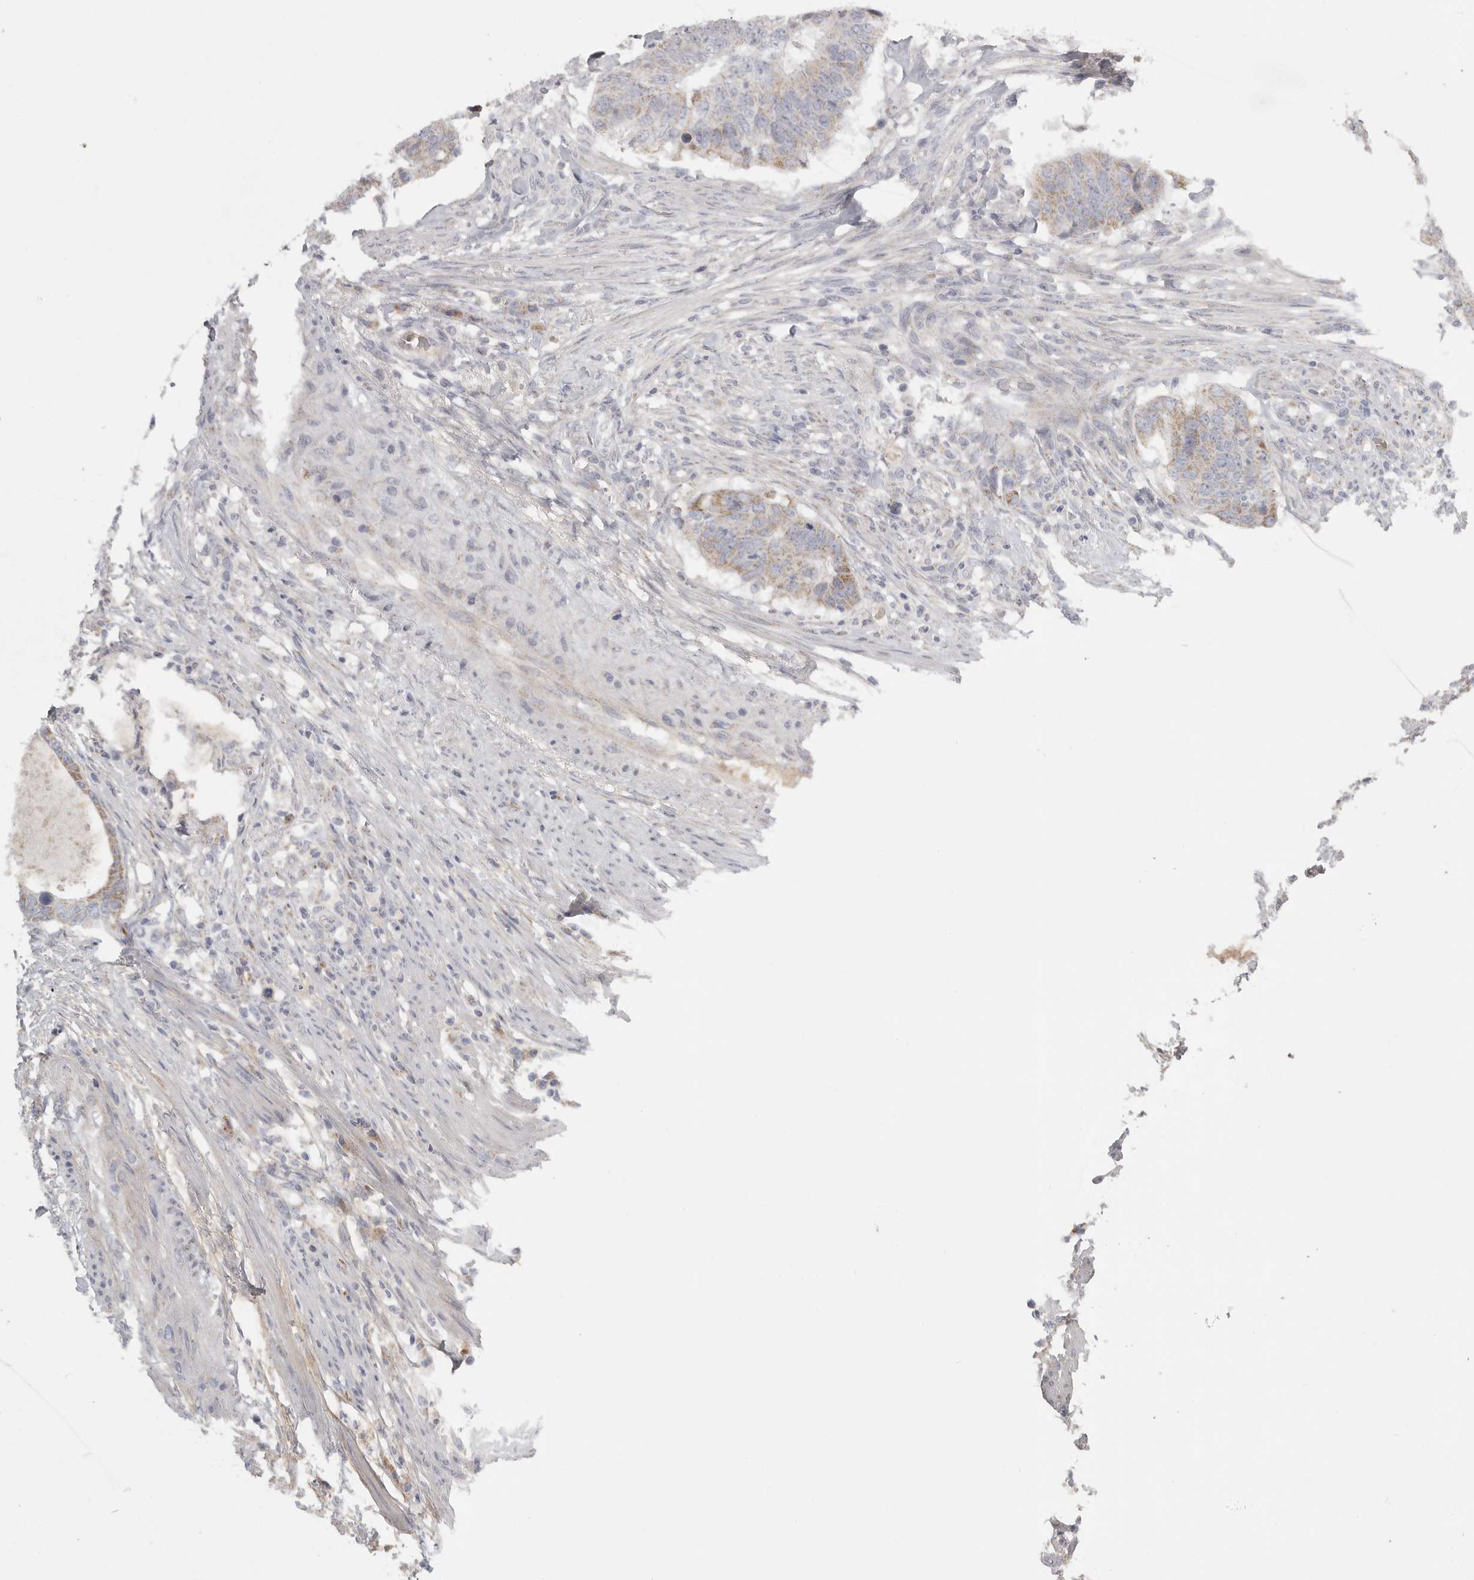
{"staining": {"intensity": "moderate", "quantity": ">75%", "location": "cytoplasmic/membranous"}, "tissue": "colorectal cancer", "cell_type": "Tumor cells", "image_type": "cancer", "snomed": [{"axis": "morphology", "description": "Adenocarcinoma, NOS"}, {"axis": "topography", "description": "Colon"}], "caption": "This histopathology image exhibits immunohistochemistry staining of colorectal cancer, with medium moderate cytoplasmic/membranous expression in about >75% of tumor cells.", "gene": "SDC3", "patient": {"sex": "male", "age": 56}}